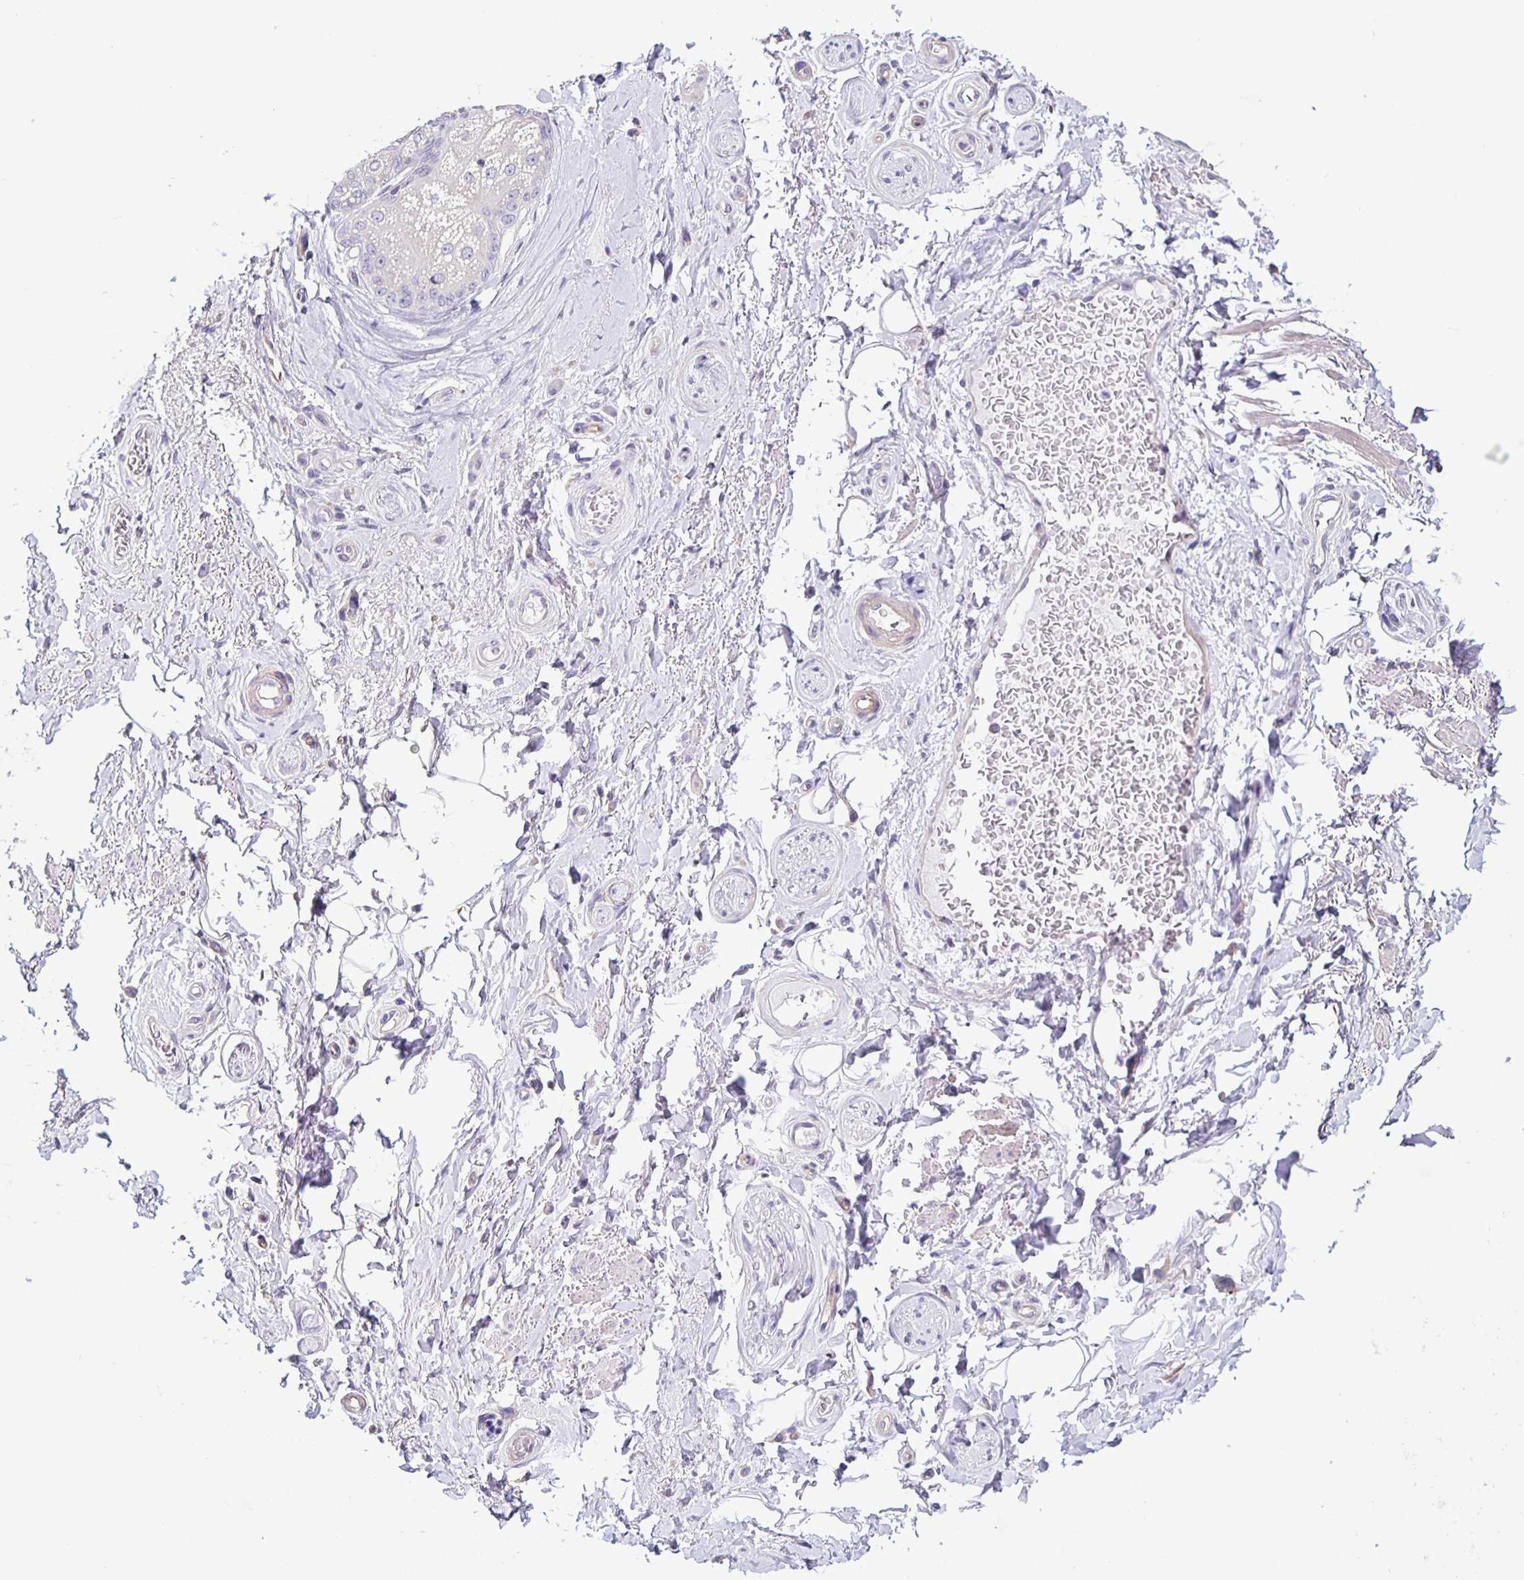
{"staining": {"intensity": "negative", "quantity": "none", "location": "none"}, "tissue": "adipose tissue", "cell_type": "Adipocytes", "image_type": "normal", "snomed": [{"axis": "morphology", "description": "Normal tissue, NOS"}, {"axis": "topography", "description": "Peripheral nerve tissue"}], "caption": "There is no significant positivity in adipocytes of adipose tissue. (DAB (3,3'-diaminobenzidine) immunohistochemistry (IHC), high magnification).", "gene": "BOLL", "patient": {"sex": "male", "age": 51}}